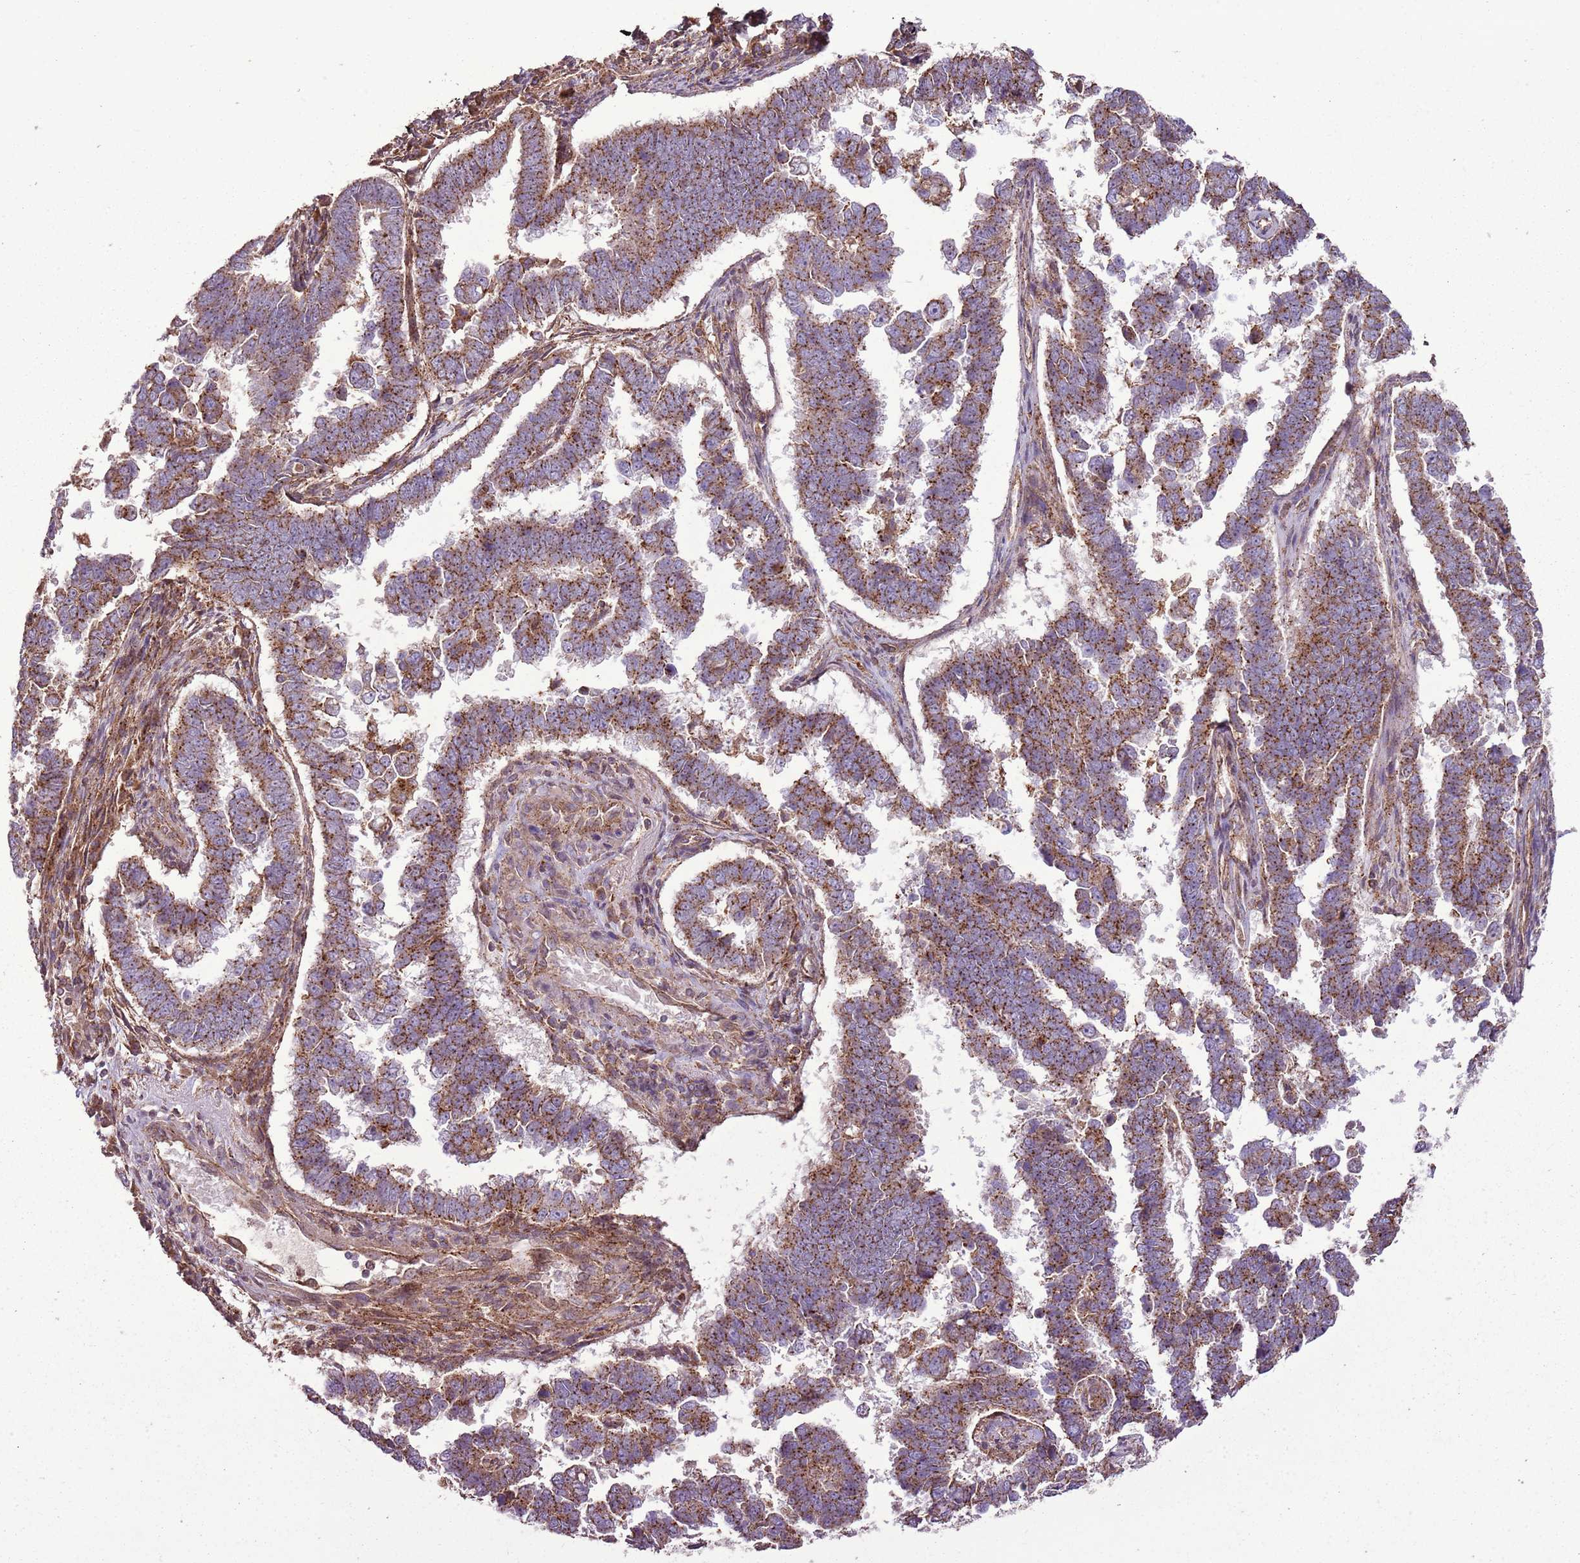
{"staining": {"intensity": "strong", "quantity": ">75%", "location": "cytoplasmic/membranous"}, "tissue": "endometrial cancer", "cell_type": "Tumor cells", "image_type": "cancer", "snomed": [{"axis": "morphology", "description": "Adenocarcinoma, NOS"}, {"axis": "topography", "description": "Endometrium"}], "caption": "The image exhibits immunohistochemical staining of endometrial cancer. There is strong cytoplasmic/membranous positivity is appreciated in approximately >75% of tumor cells.", "gene": "ANKRD24", "patient": {"sex": "female", "age": 75}}